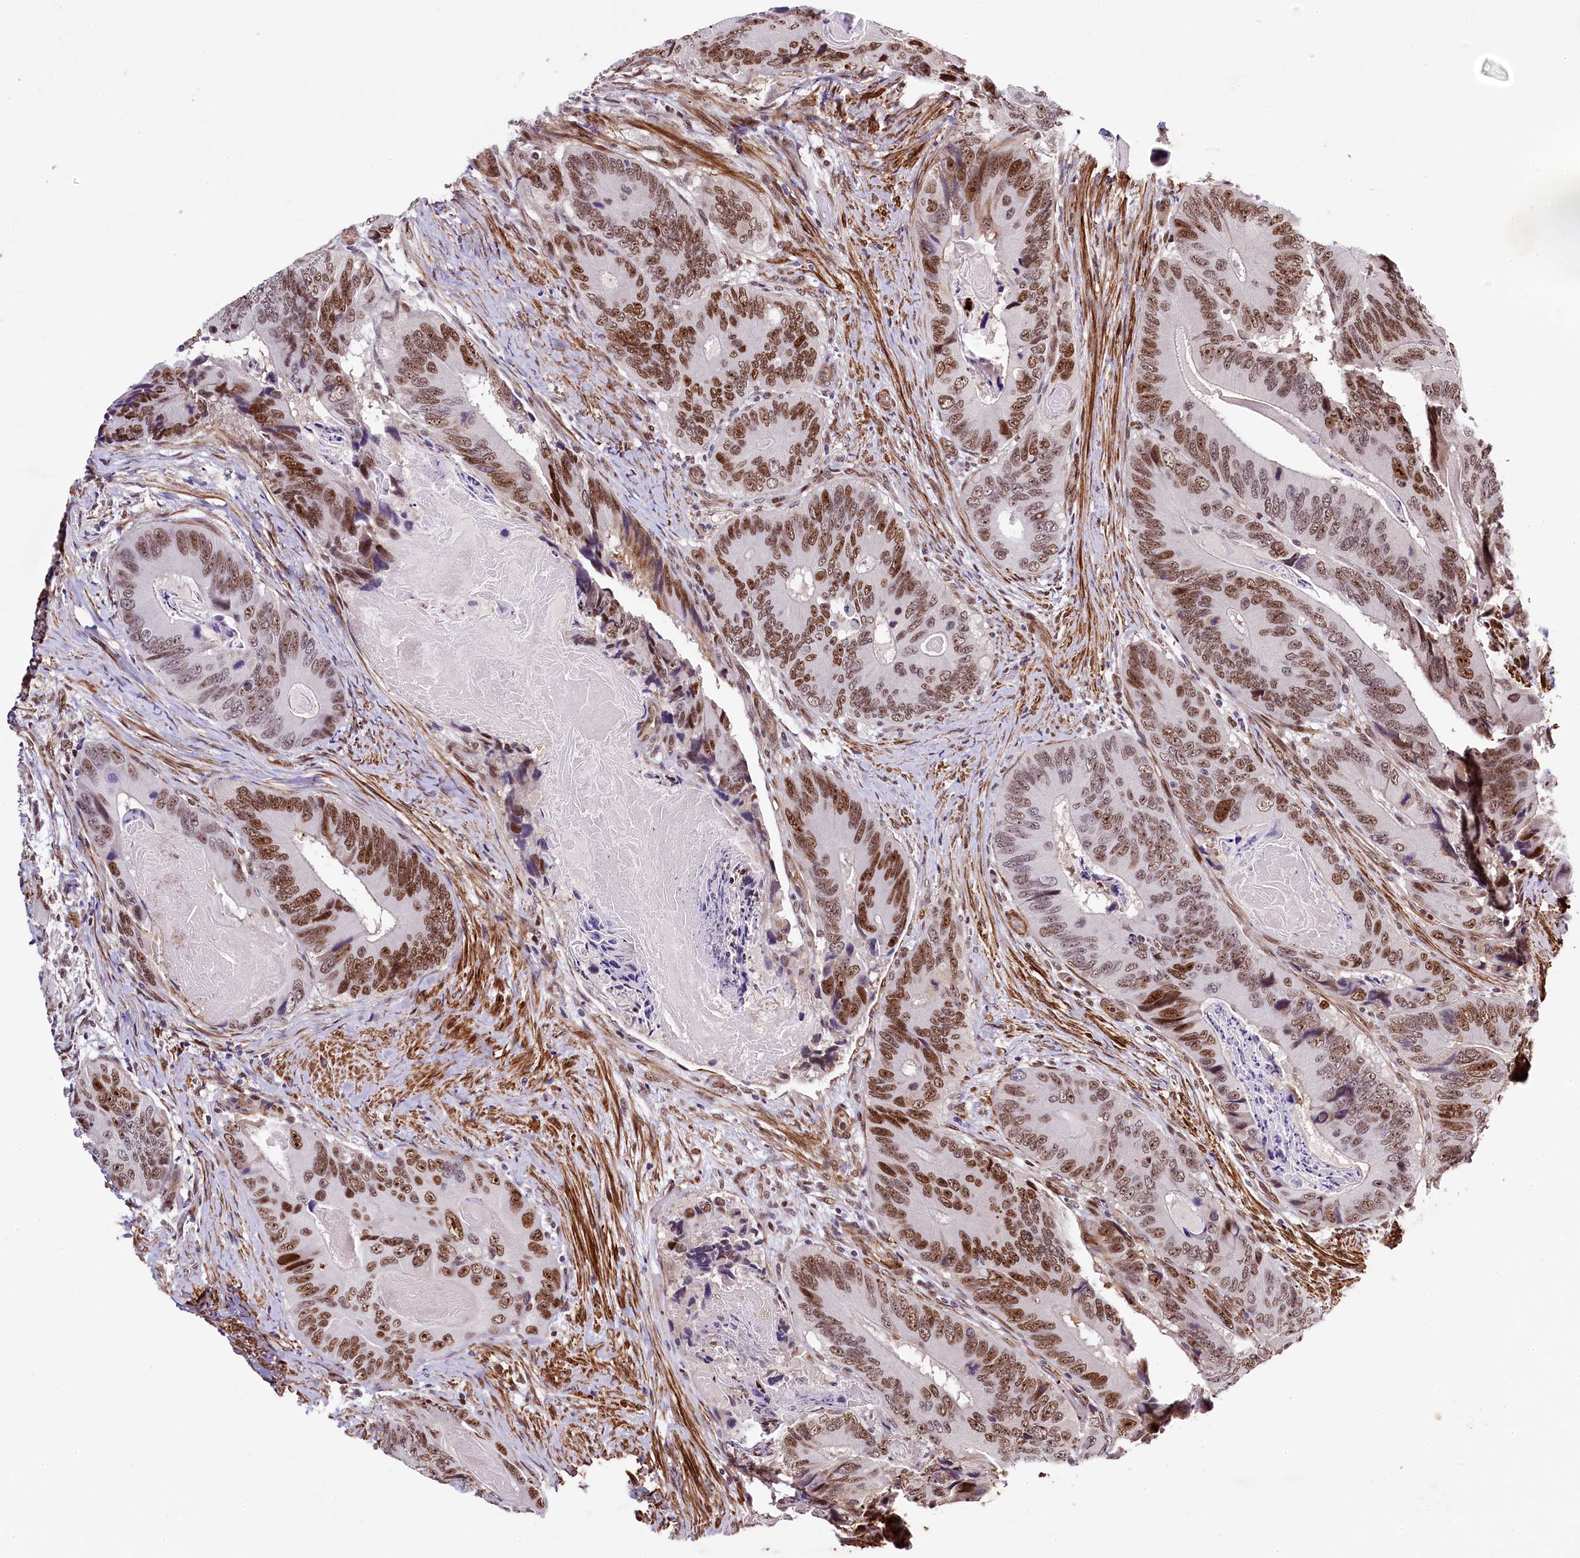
{"staining": {"intensity": "moderate", "quantity": ">75%", "location": "nuclear"}, "tissue": "colorectal cancer", "cell_type": "Tumor cells", "image_type": "cancer", "snomed": [{"axis": "morphology", "description": "Adenocarcinoma, NOS"}, {"axis": "topography", "description": "Colon"}], "caption": "Colorectal cancer stained with immunohistochemistry (IHC) displays moderate nuclear expression in about >75% of tumor cells.", "gene": "SAMD10", "patient": {"sex": "male", "age": 84}}